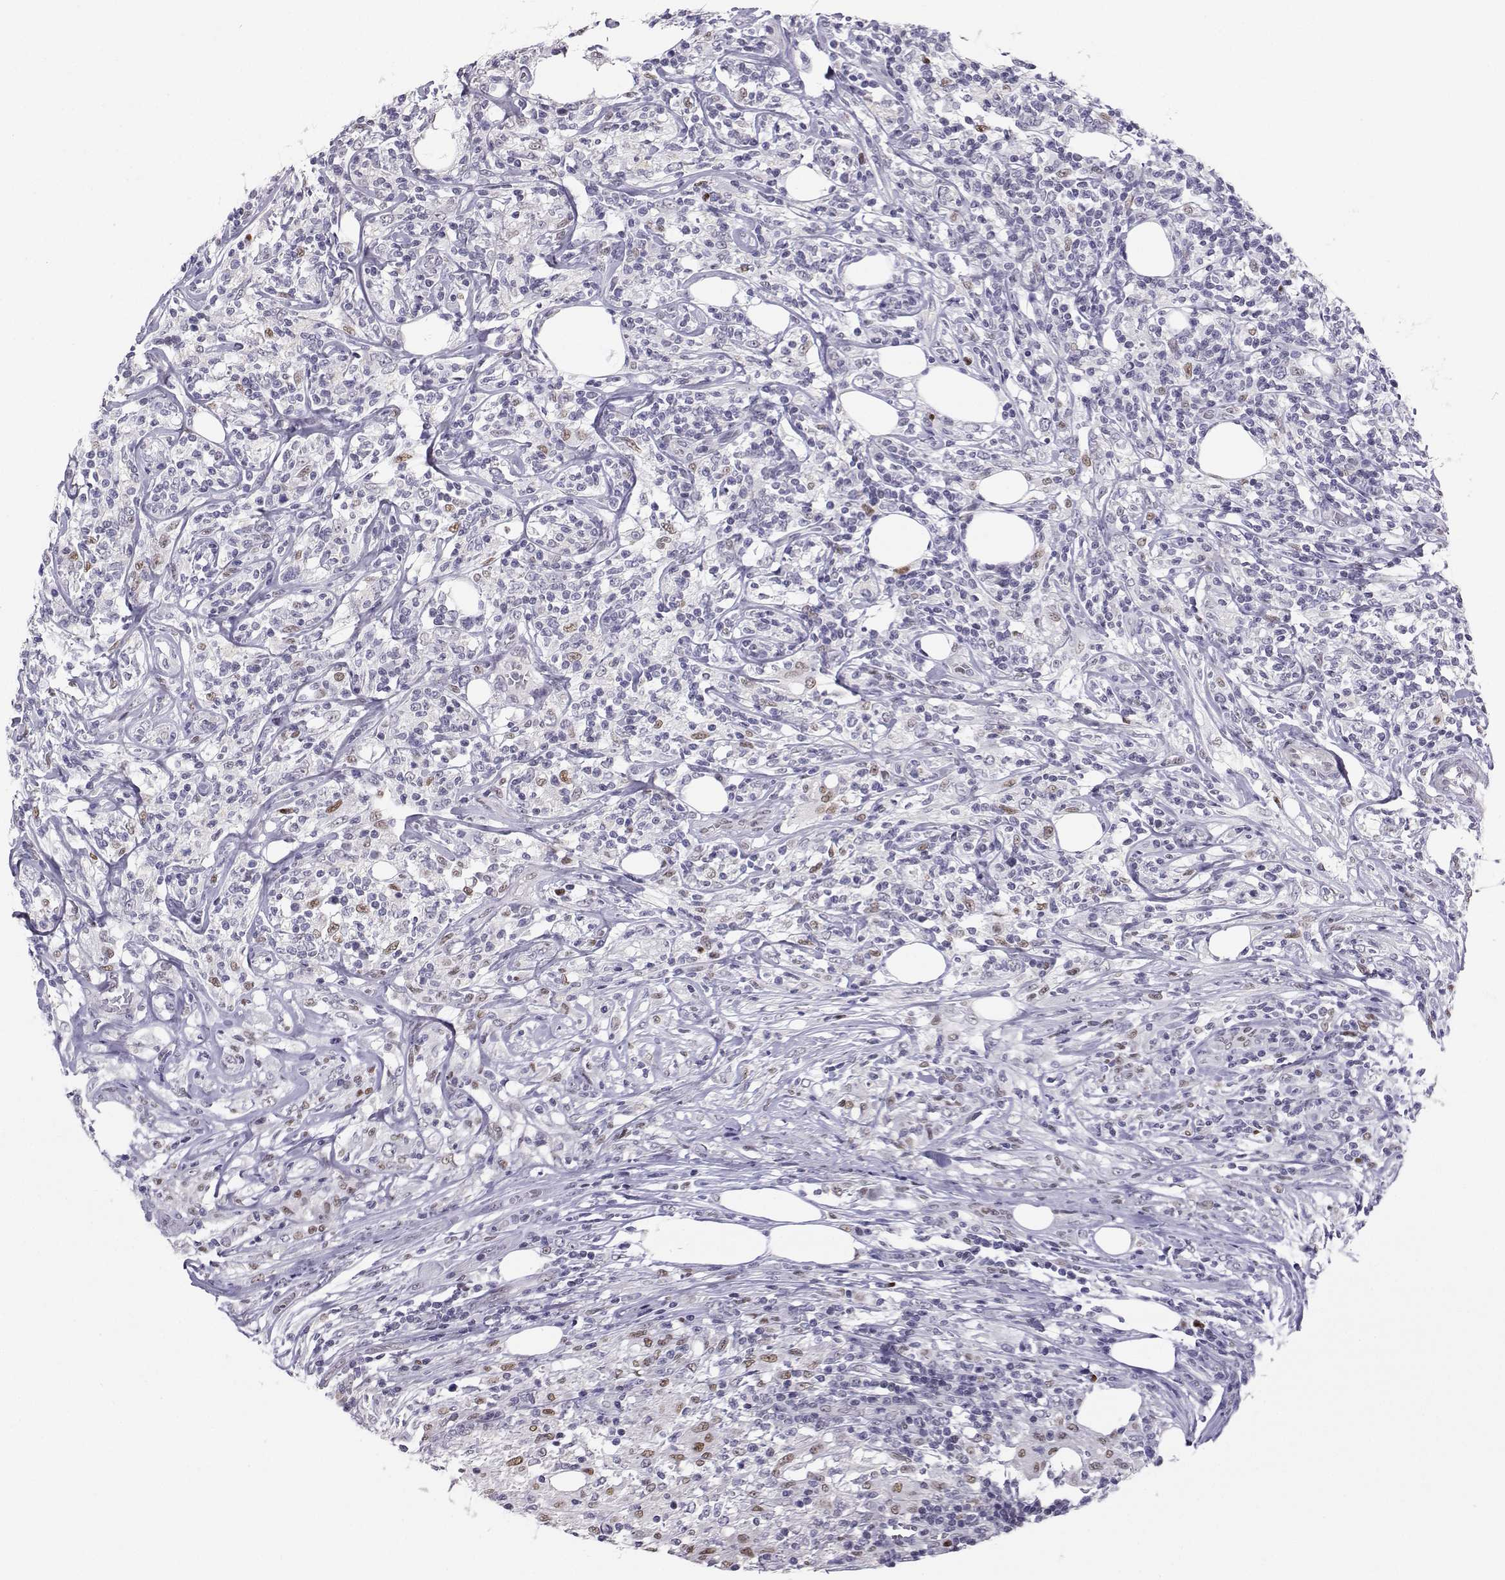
{"staining": {"intensity": "negative", "quantity": "none", "location": "none"}, "tissue": "lymphoma", "cell_type": "Tumor cells", "image_type": "cancer", "snomed": [{"axis": "morphology", "description": "Malignant lymphoma, non-Hodgkin's type, High grade"}, {"axis": "topography", "description": "Lymph node"}], "caption": "Immunohistochemistry of lymphoma displays no expression in tumor cells. (DAB (3,3'-diaminobenzidine) IHC with hematoxylin counter stain).", "gene": "TEDC2", "patient": {"sex": "female", "age": 84}}